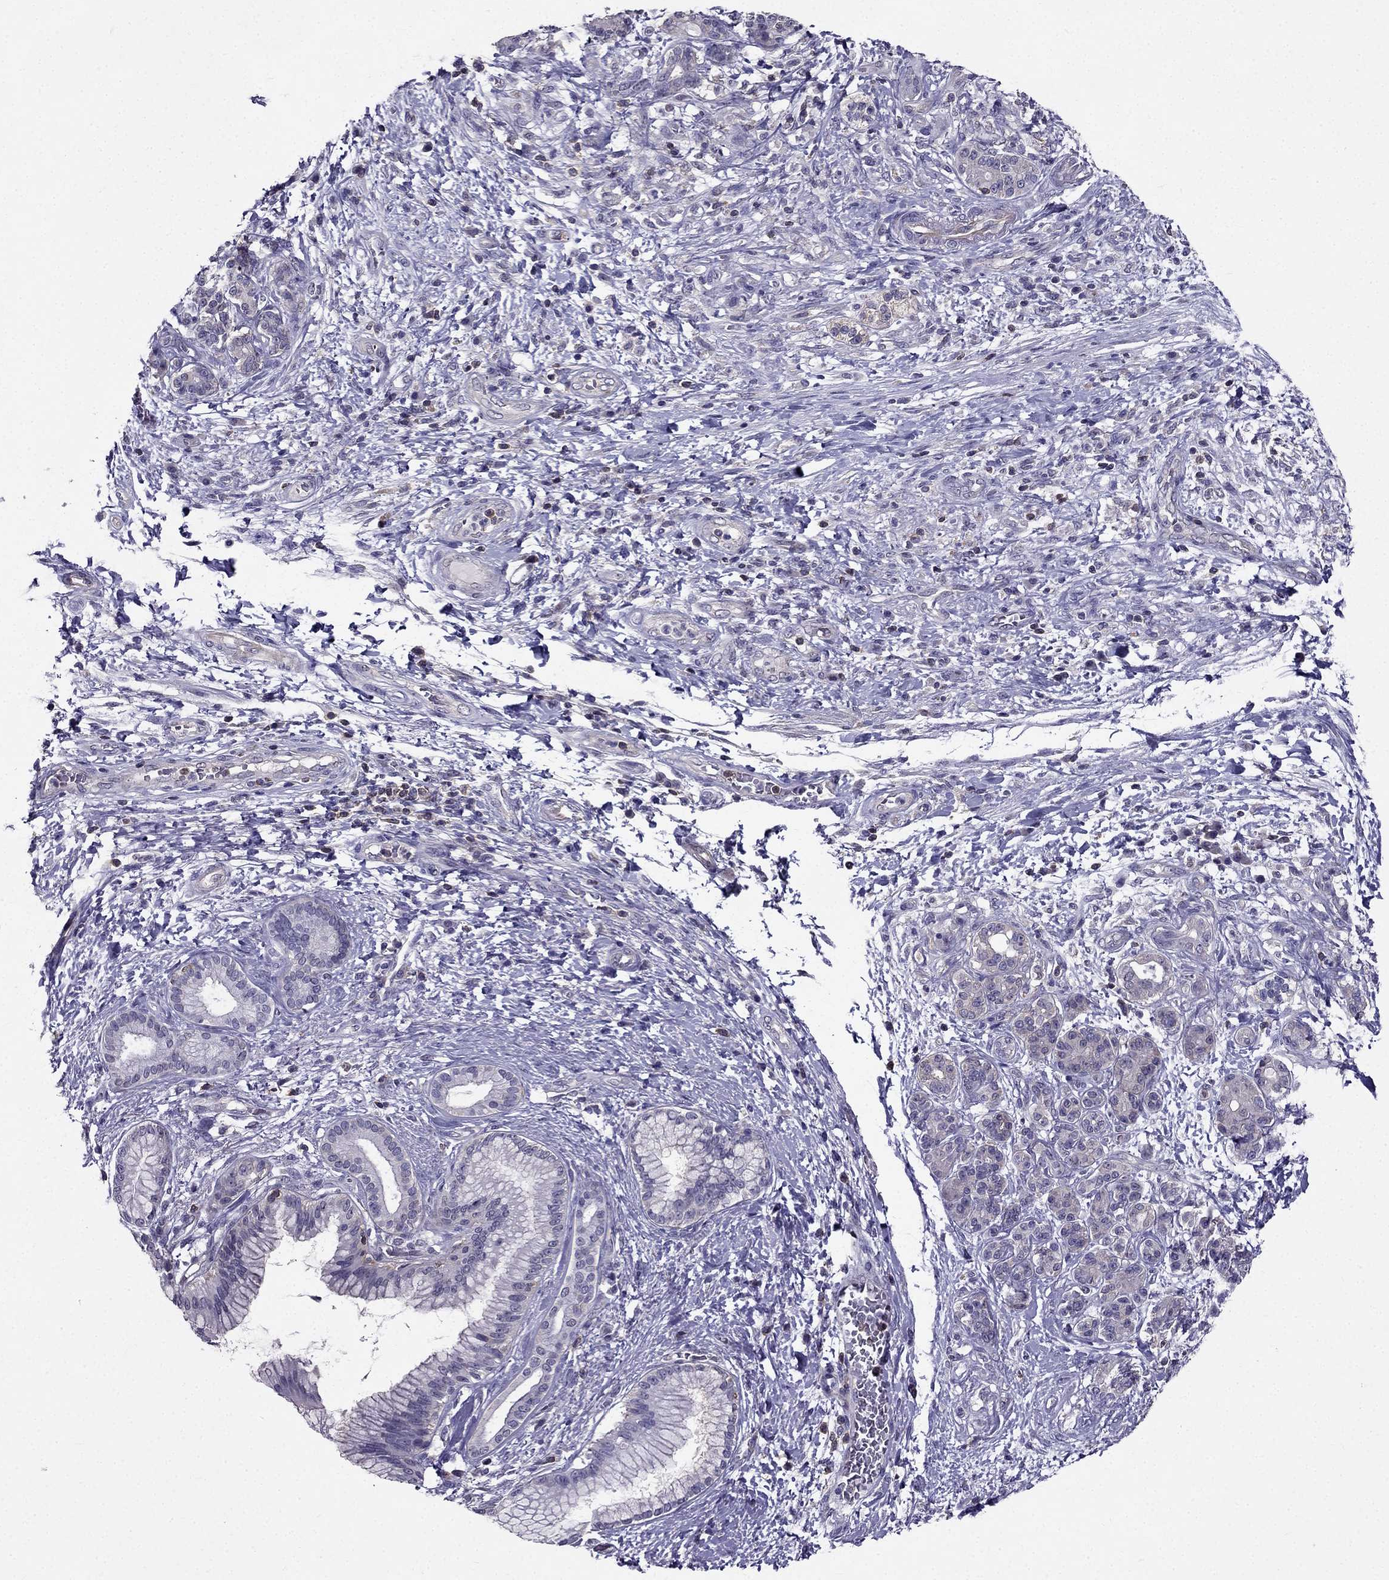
{"staining": {"intensity": "negative", "quantity": "none", "location": "none"}, "tissue": "pancreatic cancer", "cell_type": "Tumor cells", "image_type": "cancer", "snomed": [{"axis": "morphology", "description": "Adenocarcinoma, NOS"}, {"axis": "topography", "description": "Pancreas"}], "caption": "The image exhibits no significant positivity in tumor cells of pancreatic adenocarcinoma. Nuclei are stained in blue.", "gene": "AAK1", "patient": {"sex": "female", "age": 73}}